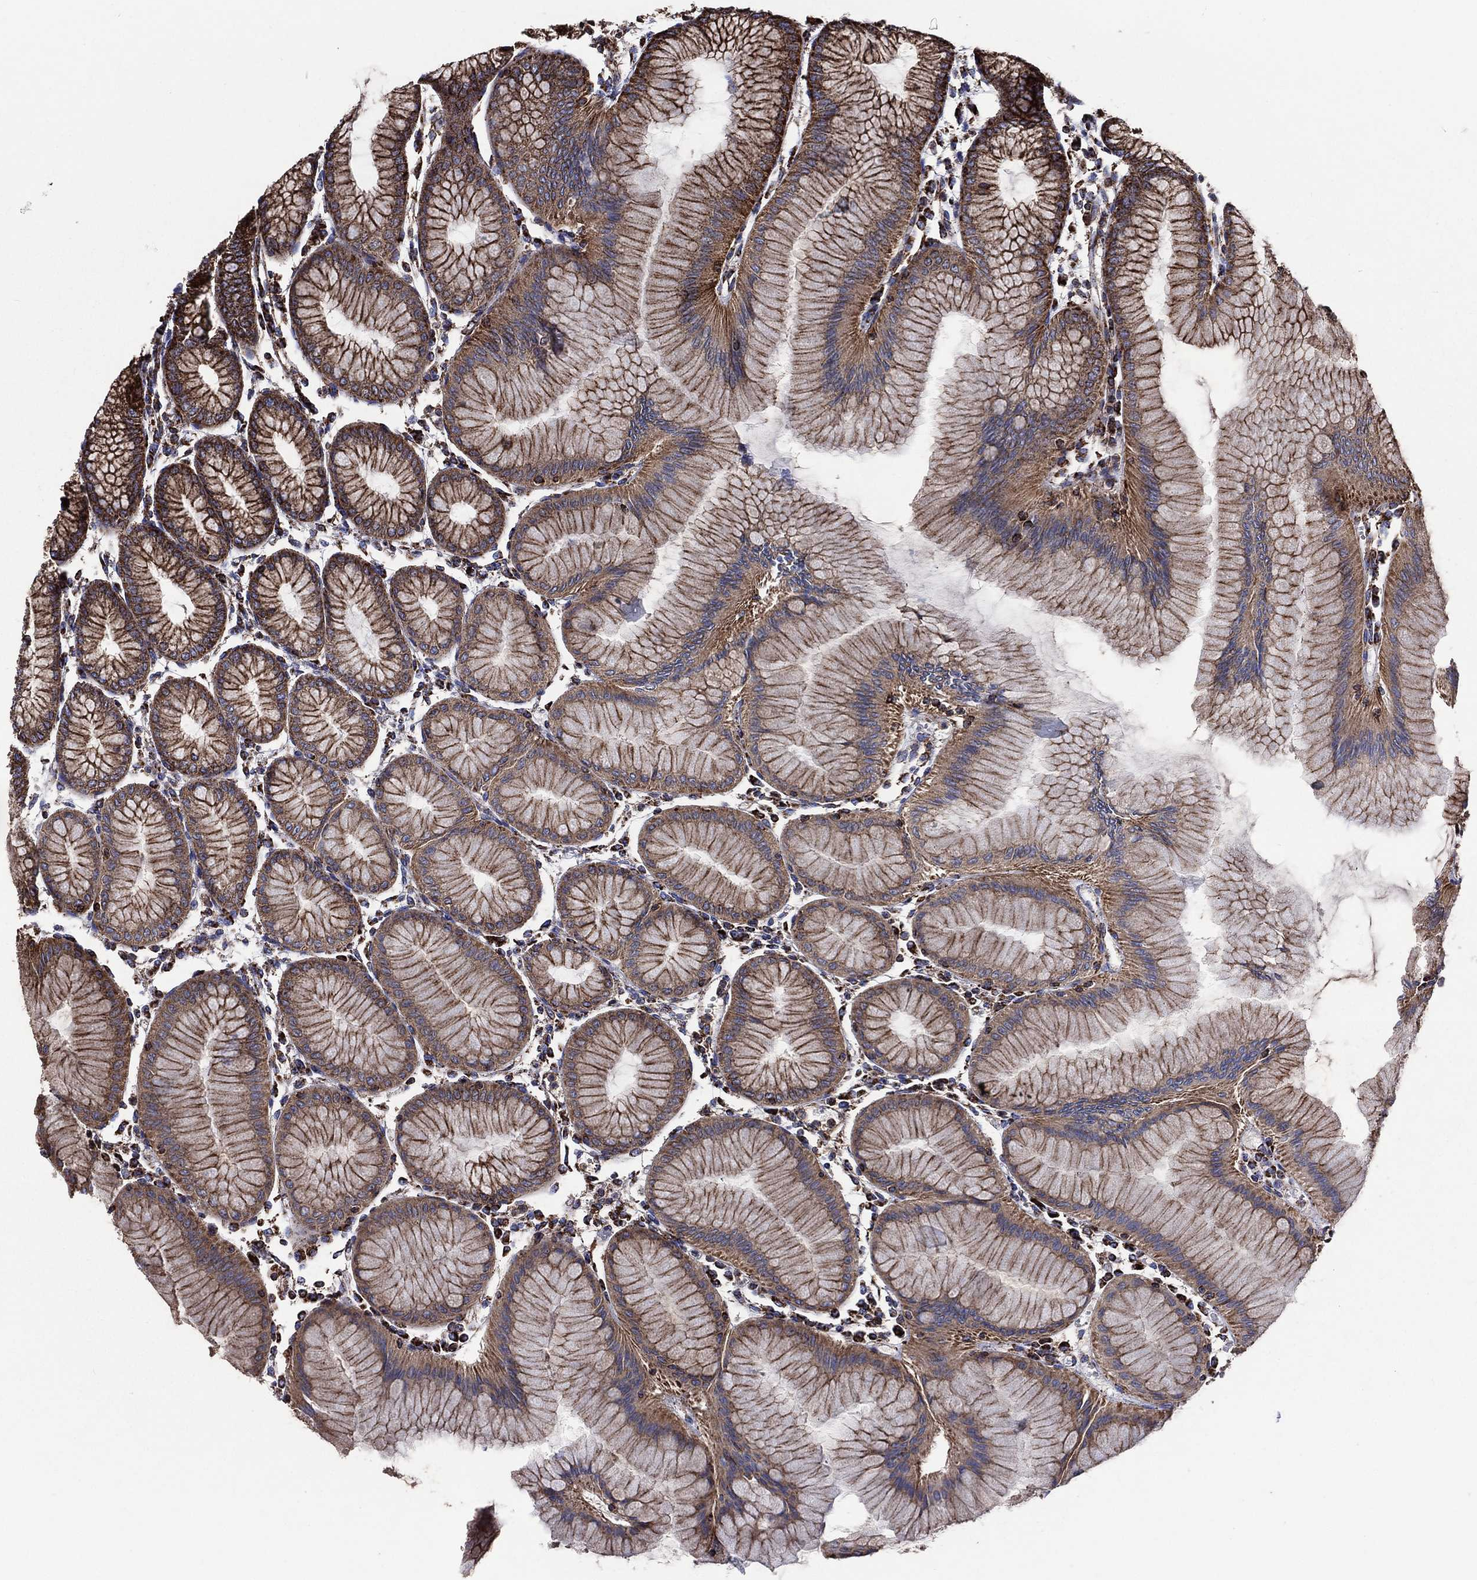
{"staining": {"intensity": "strong", "quantity": "25%-75%", "location": "cytoplasmic/membranous"}, "tissue": "stomach", "cell_type": "Glandular cells", "image_type": "normal", "snomed": [{"axis": "morphology", "description": "Normal tissue, NOS"}, {"axis": "topography", "description": "Stomach"}], "caption": "Glandular cells demonstrate high levels of strong cytoplasmic/membranous positivity in approximately 25%-75% of cells in normal human stomach. The staining was performed using DAB (3,3'-diaminobenzidine) to visualize the protein expression in brown, while the nuclei were stained in blue with hematoxylin (Magnification: 20x).", "gene": "ANKRD37", "patient": {"sex": "female", "age": 57}}